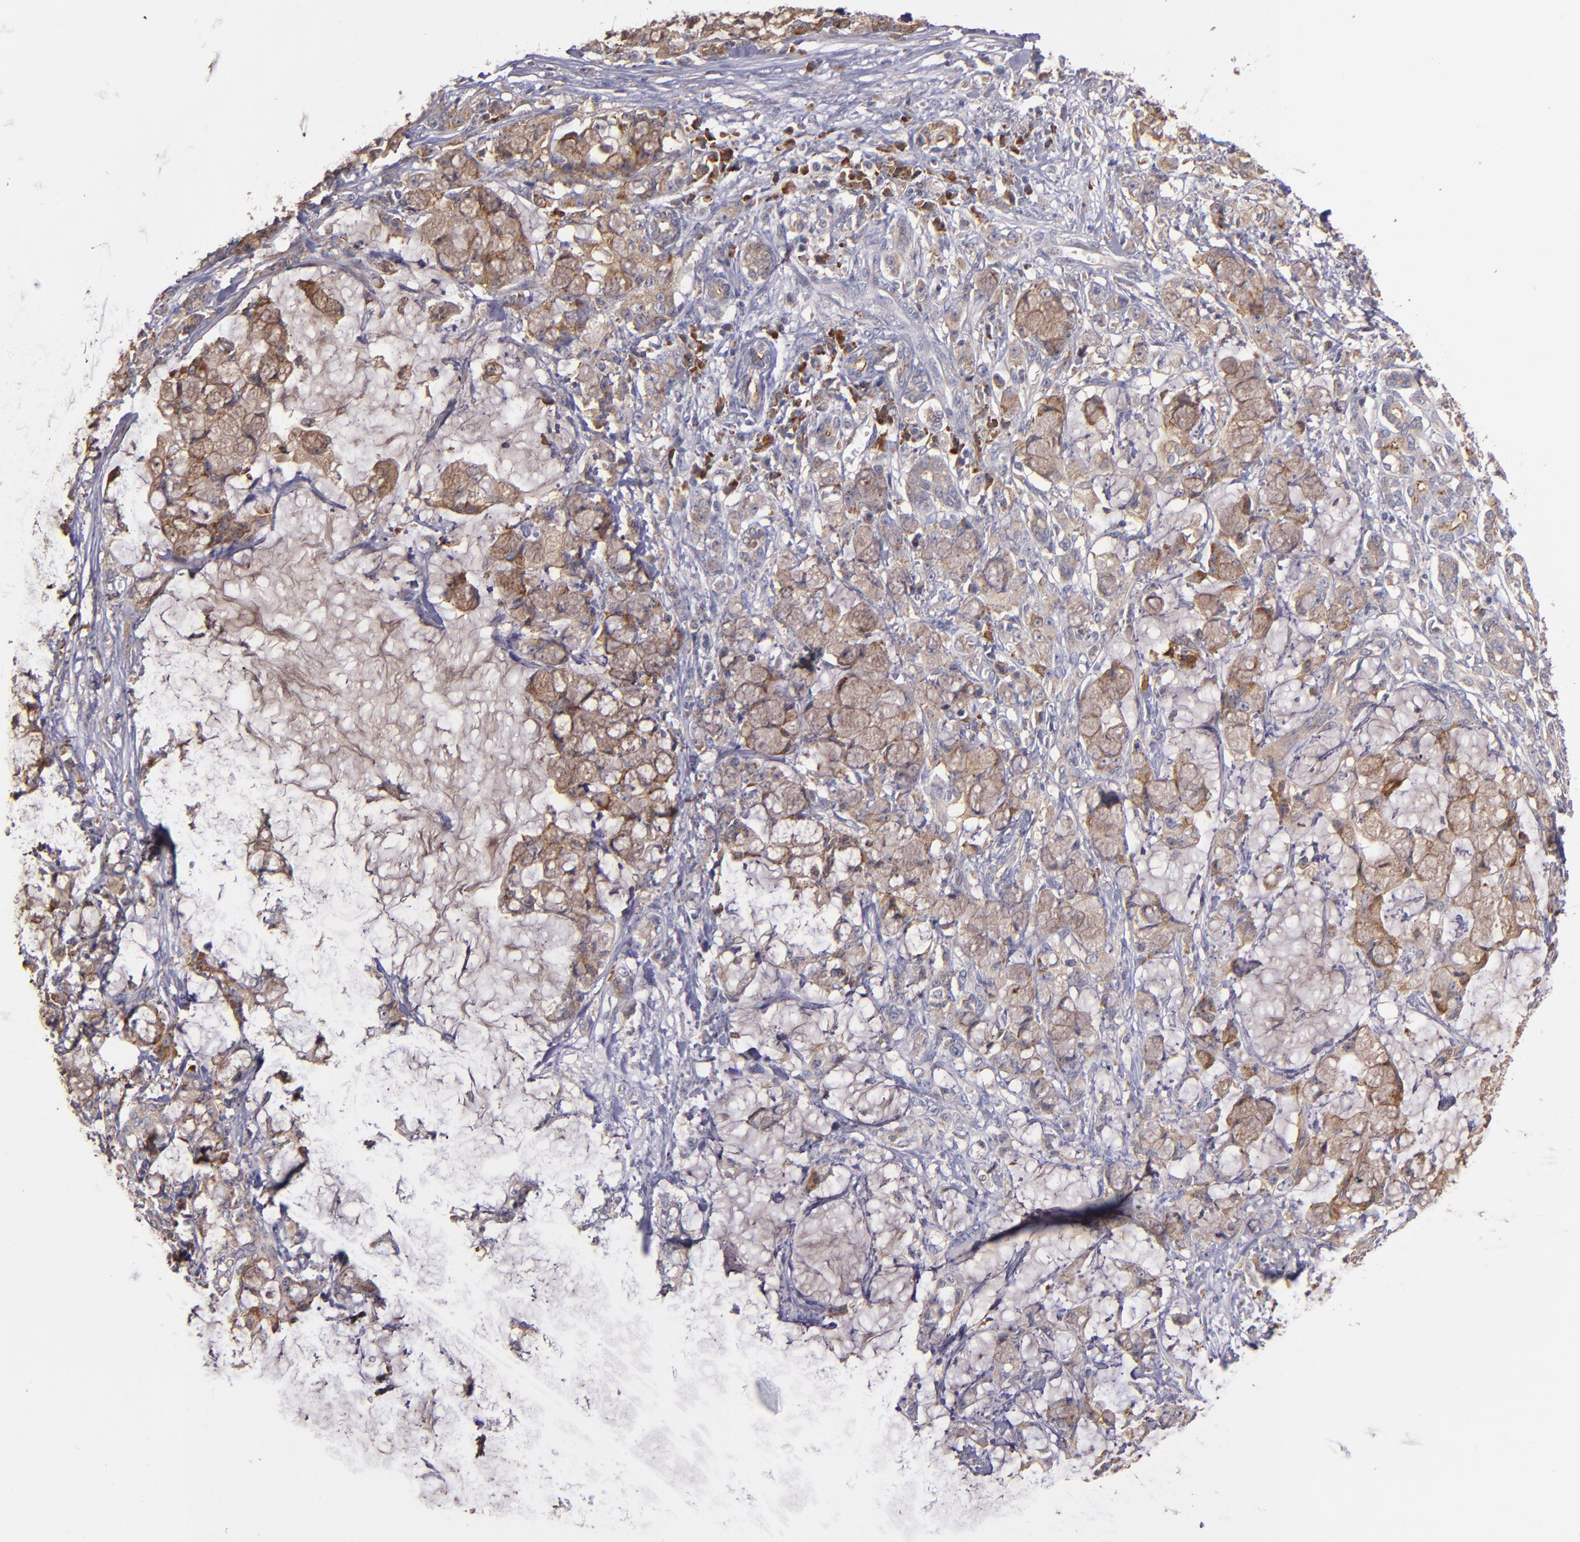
{"staining": {"intensity": "weak", "quantity": ">75%", "location": "cytoplasmic/membranous"}, "tissue": "pancreatic cancer", "cell_type": "Tumor cells", "image_type": "cancer", "snomed": [{"axis": "morphology", "description": "Adenocarcinoma, NOS"}, {"axis": "topography", "description": "Pancreas"}], "caption": "Protein staining of adenocarcinoma (pancreatic) tissue reveals weak cytoplasmic/membranous staining in approximately >75% of tumor cells.", "gene": "IFIH1", "patient": {"sex": "female", "age": 73}}